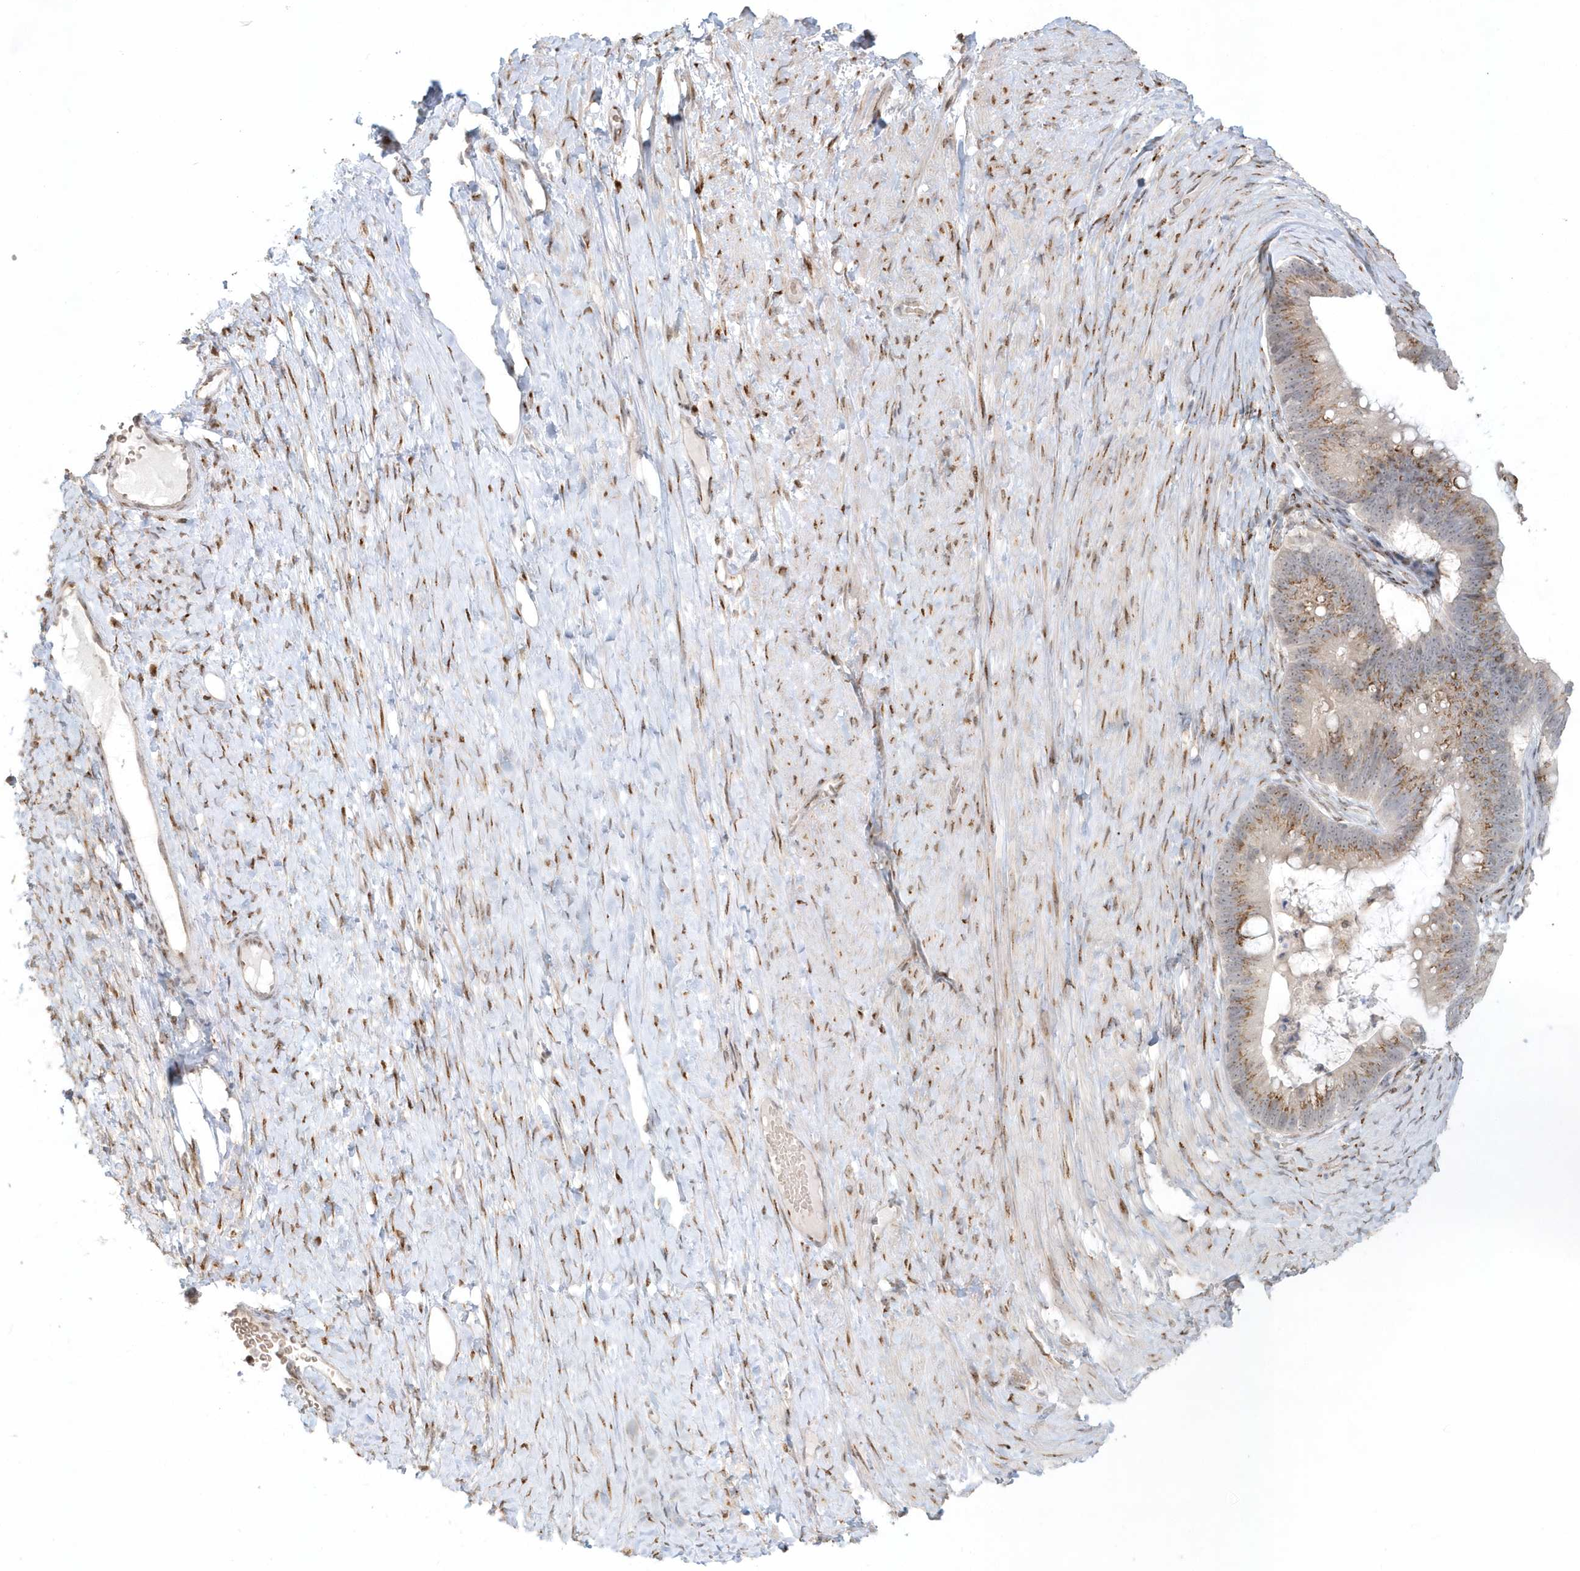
{"staining": {"intensity": "moderate", "quantity": ">75%", "location": "cytoplasmic/membranous"}, "tissue": "ovarian cancer", "cell_type": "Tumor cells", "image_type": "cancer", "snomed": [{"axis": "morphology", "description": "Cystadenocarcinoma, mucinous, NOS"}, {"axis": "topography", "description": "Ovary"}], "caption": "A photomicrograph showing moderate cytoplasmic/membranous positivity in about >75% of tumor cells in ovarian mucinous cystadenocarcinoma, as visualized by brown immunohistochemical staining.", "gene": "DHFR", "patient": {"sex": "female", "age": 61}}